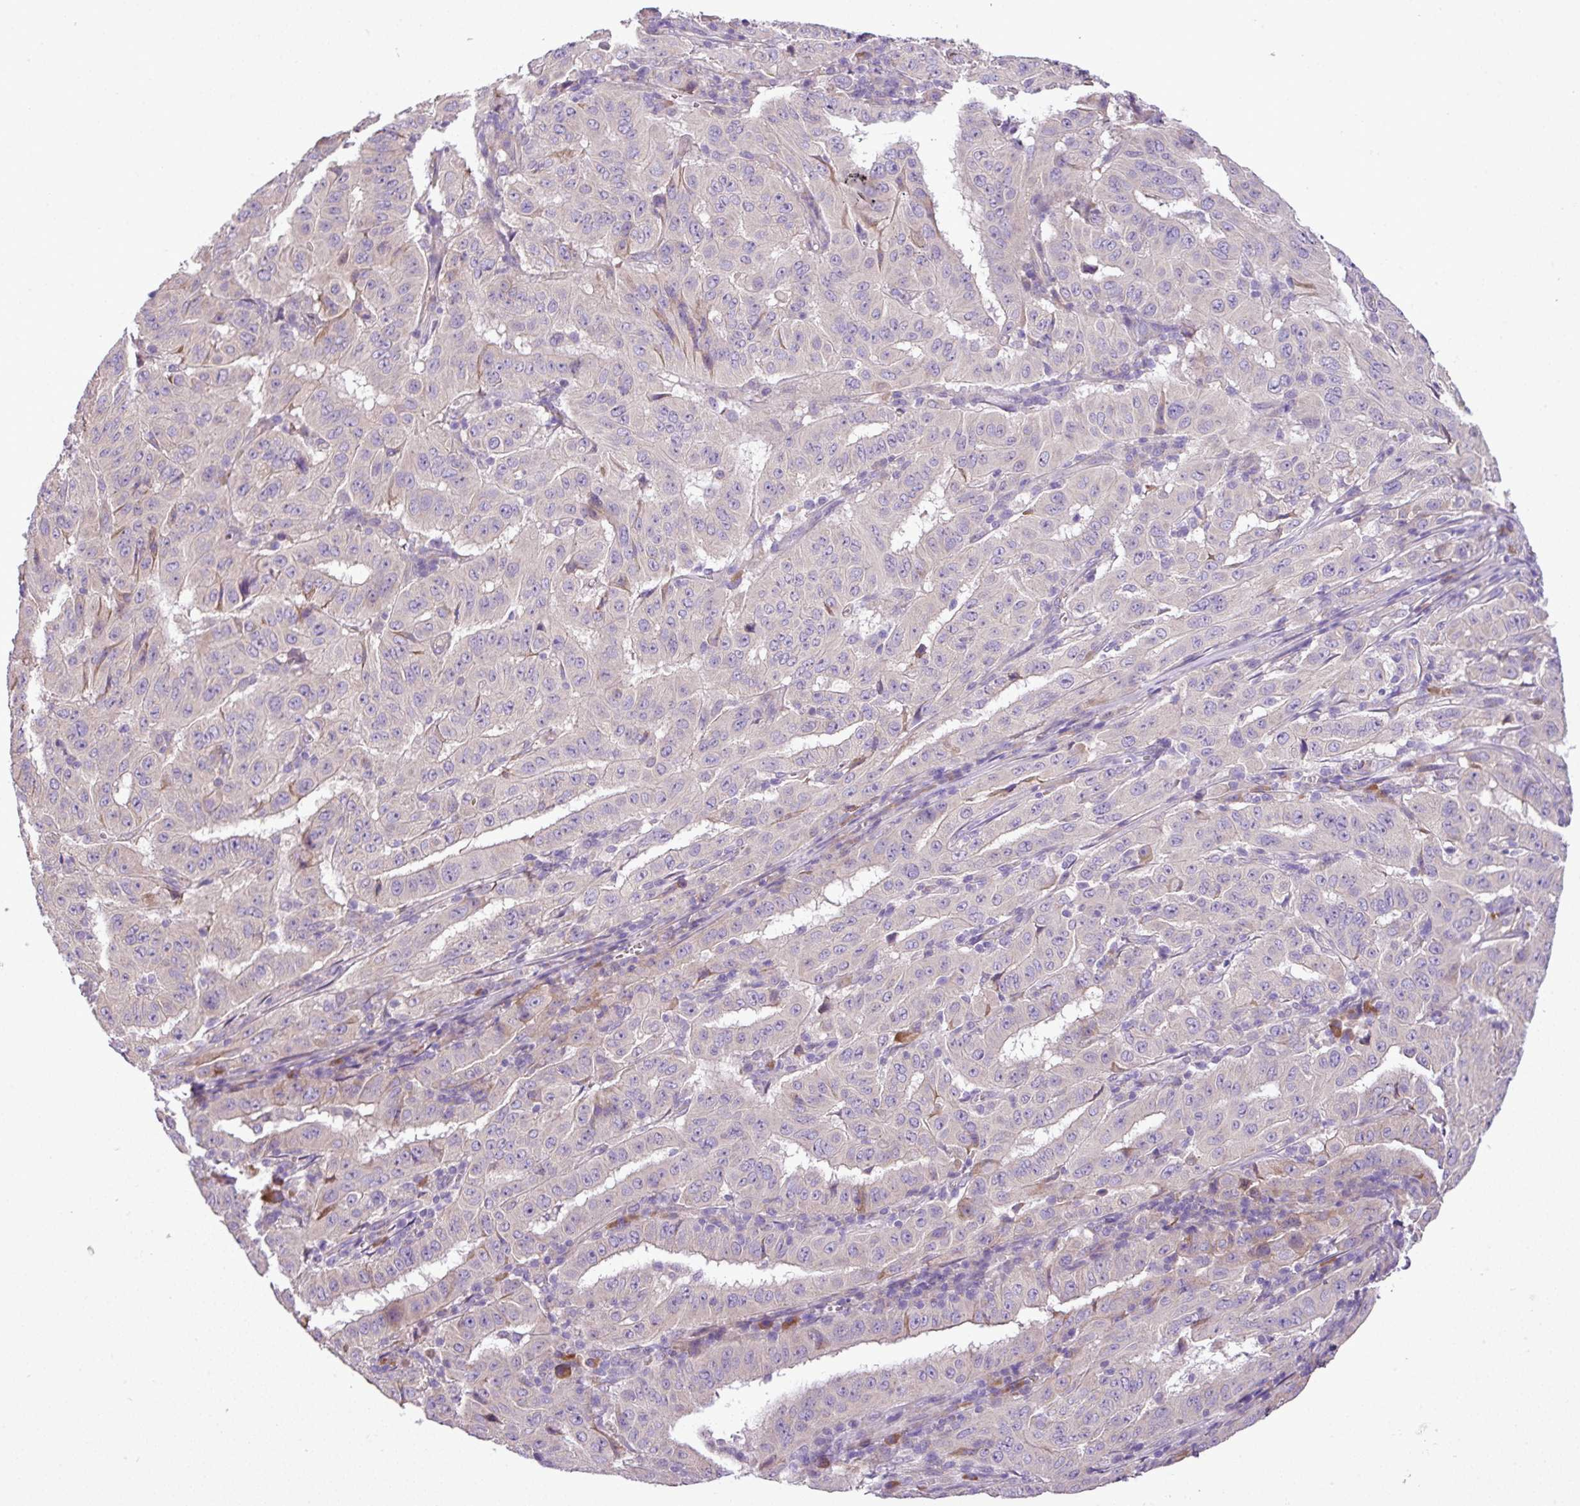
{"staining": {"intensity": "negative", "quantity": "none", "location": "none"}, "tissue": "pancreatic cancer", "cell_type": "Tumor cells", "image_type": "cancer", "snomed": [{"axis": "morphology", "description": "Adenocarcinoma, NOS"}, {"axis": "topography", "description": "Pancreas"}], "caption": "Micrograph shows no protein expression in tumor cells of pancreatic cancer (adenocarcinoma) tissue.", "gene": "MOCS3", "patient": {"sex": "male", "age": 63}}